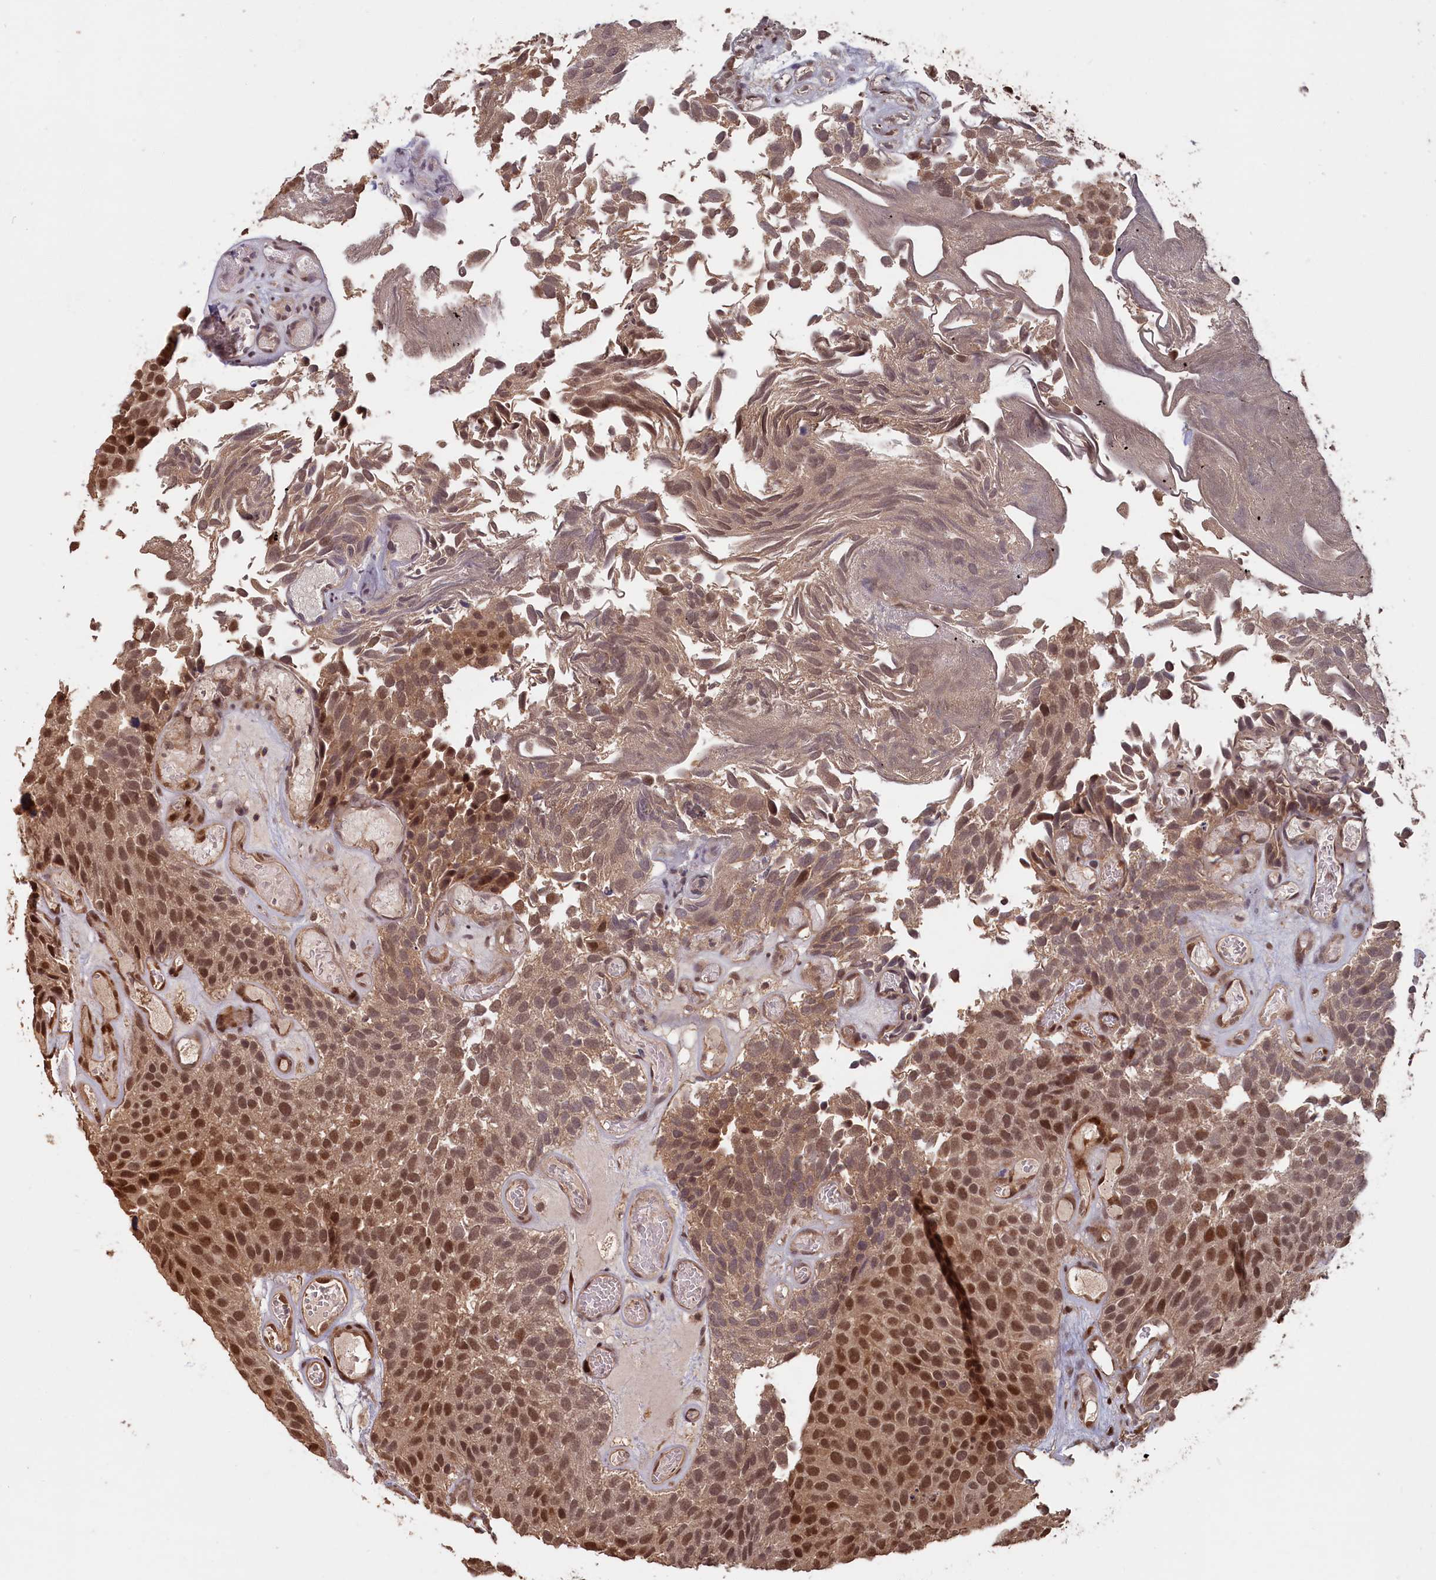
{"staining": {"intensity": "strong", "quantity": ">75%", "location": "nuclear"}, "tissue": "urothelial cancer", "cell_type": "Tumor cells", "image_type": "cancer", "snomed": [{"axis": "morphology", "description": "Urothelial carcinoma, Low grade"}, {"axis": "topography", "description": "Urinary bladder"}], "caption": "Human urothelial carcinoma (low-grade) stained for a protein (brown) demonstrates strong nuclear positive positivity in approximately >75% of tumor cells.", "gene": "HIF3A", "patient": {"sex": "male", "age": 89}}